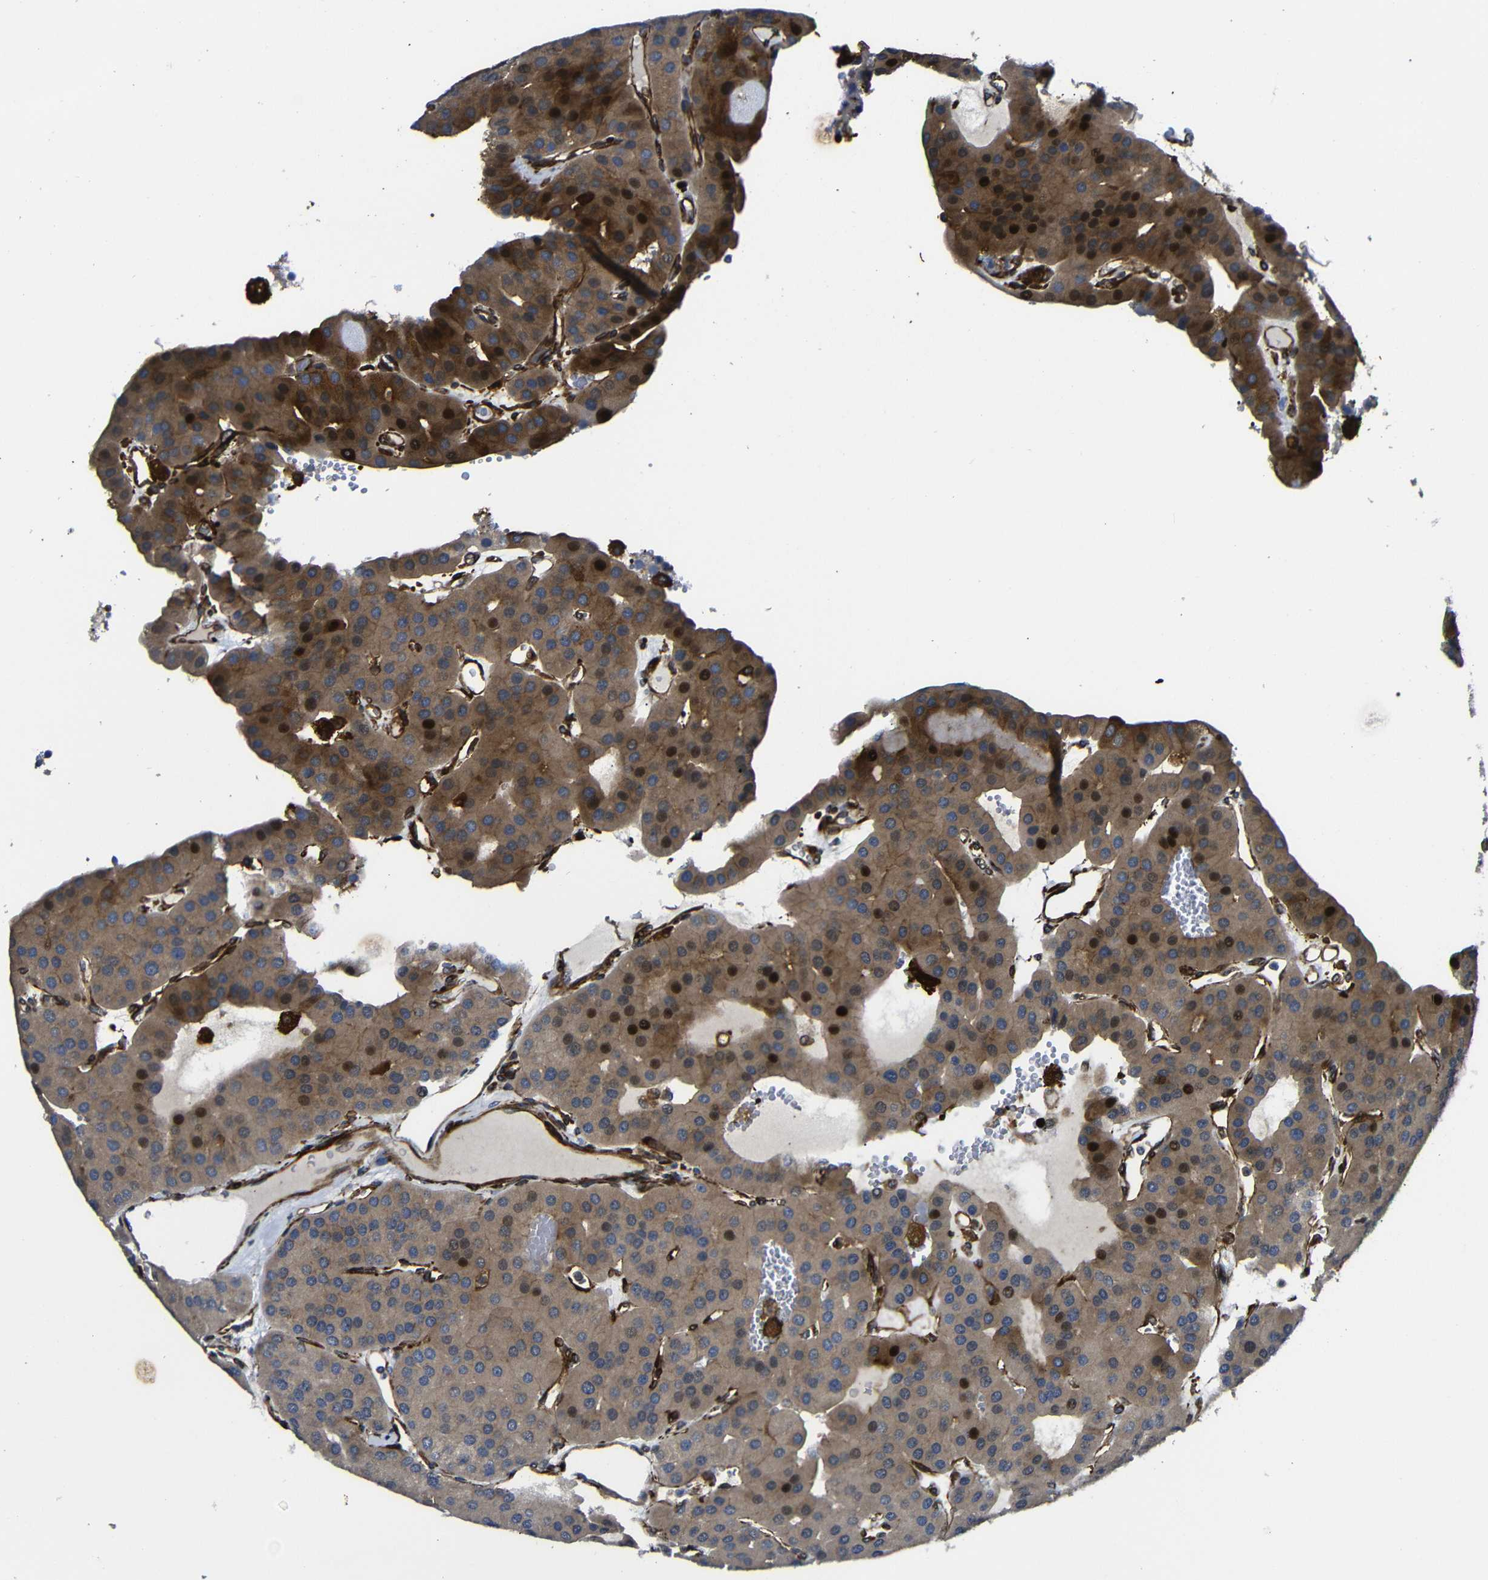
{"staining": {"intensity": "moderate", "quantity": "25%-75%", "location": "cytoplasmic/membranous"}, "tissue": "parathyroid gland", "cell_type": "Glandular cells", "image_type": "normal", "snomed": [{"axis": "morphology", "description": "Normal tissue, NOS"}, {"axis": "morphology", "description": "Adenoma, NOS"}, {"axis": "topography", "description": "Parathyroid gland"}], "caption": "Immunohistochemistry (IHC) image of normal parathyroid gland stained for a protein (brown), which exhibits medium levels of moderate cytoplasmic/membranous expression in approximately 25%-75% of glandular cells.", "gene": "PARP14", "patient": {"sex": "female", "age": 86}}